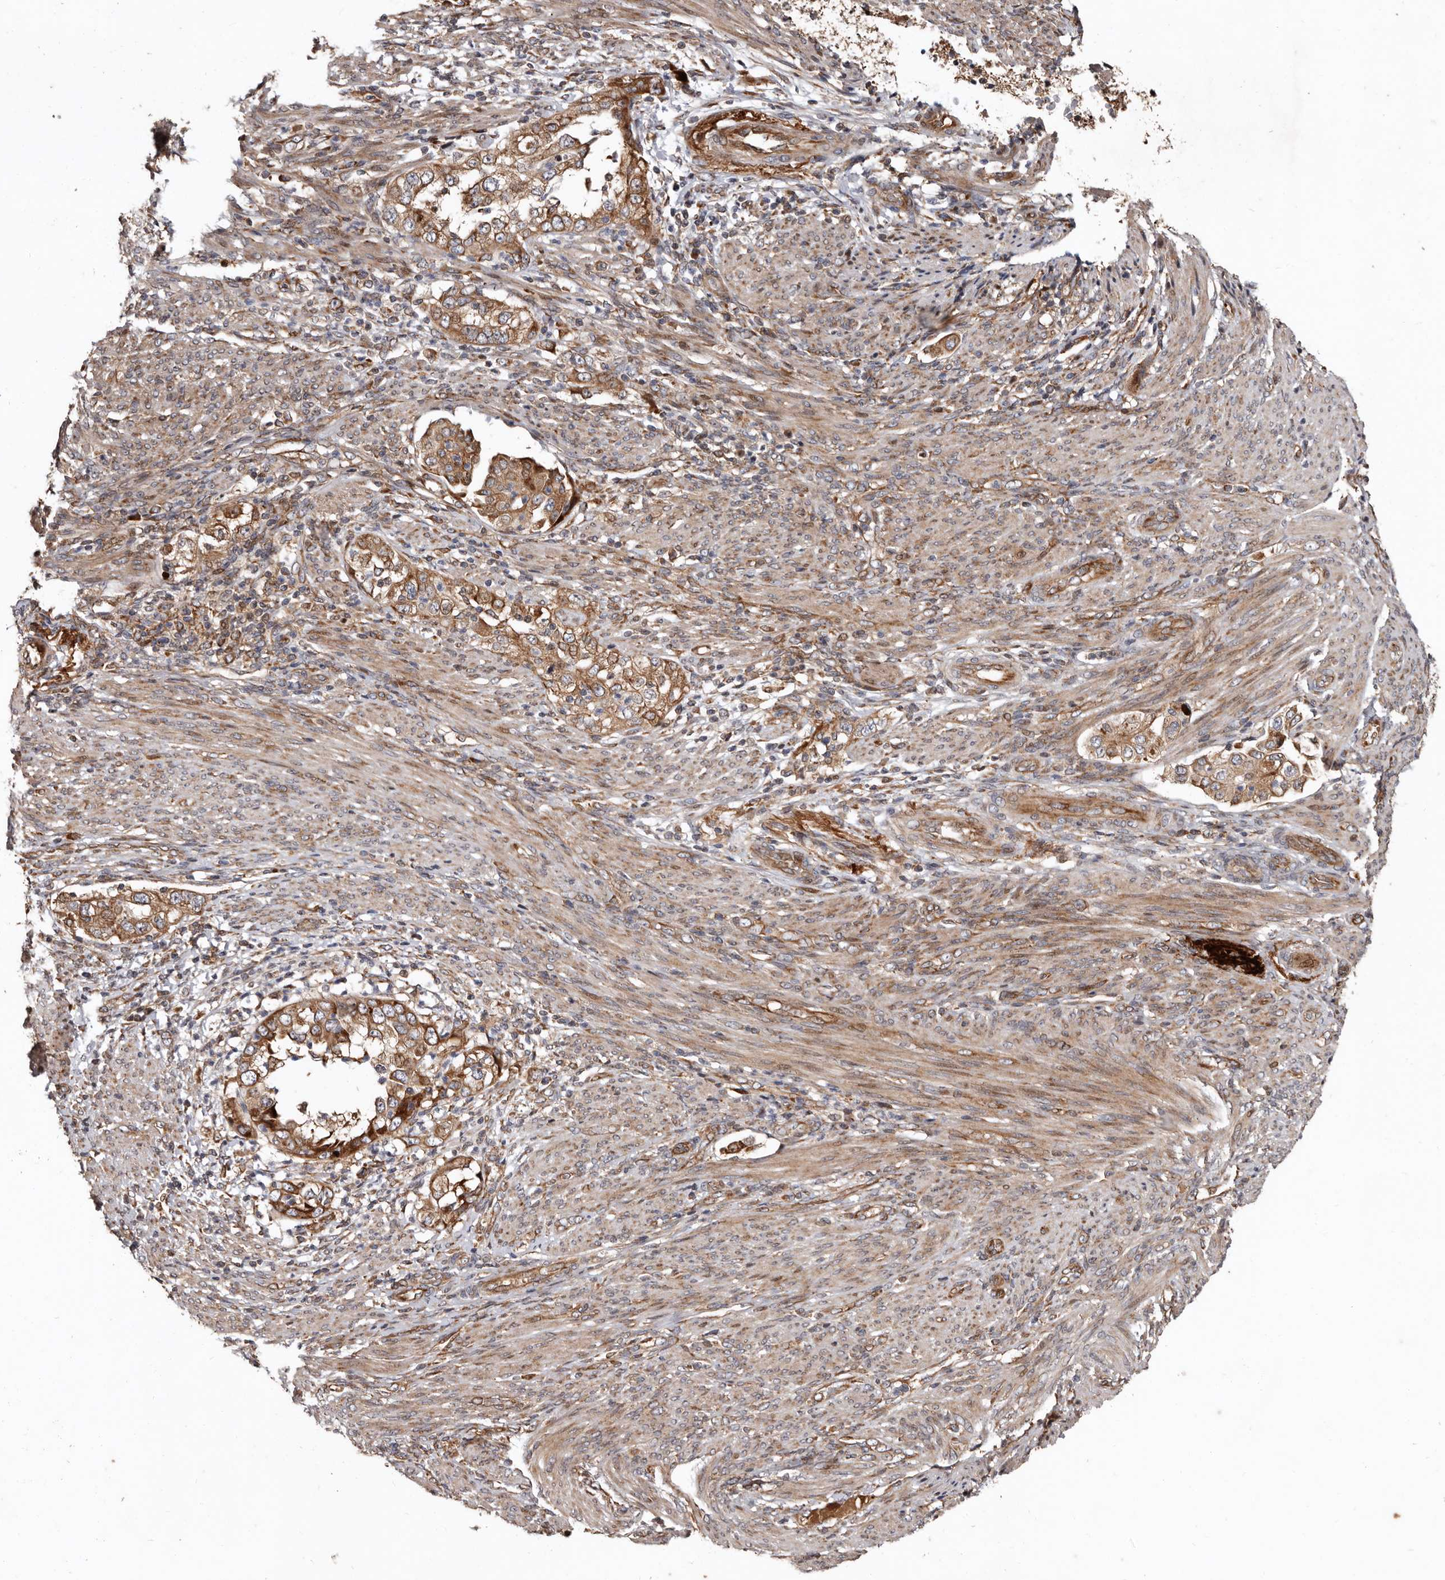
{"staining": {"intensity": "moderate", "quantity": ">75%", "location": "cytoplasmic/membranous"}, "tissue": "endometrial cancer", "cell_type": "Tumor cells", "image_type": "cancer", "snomed": [{"axis": "morphology", "description": "Adenocarcinoma, NOS"}, {"axis": "topography", "description": "Endometrium"}], "caption": "High-power microscopy captured an immunohistochemistry (IHC) histopathology image of endometrial cancer, revealing moderate cytoplasmic/membranous expression in approximately >75% of tumor cells.", "gene": "WEE2", "patient": {"sex": "female", "age": 85}}